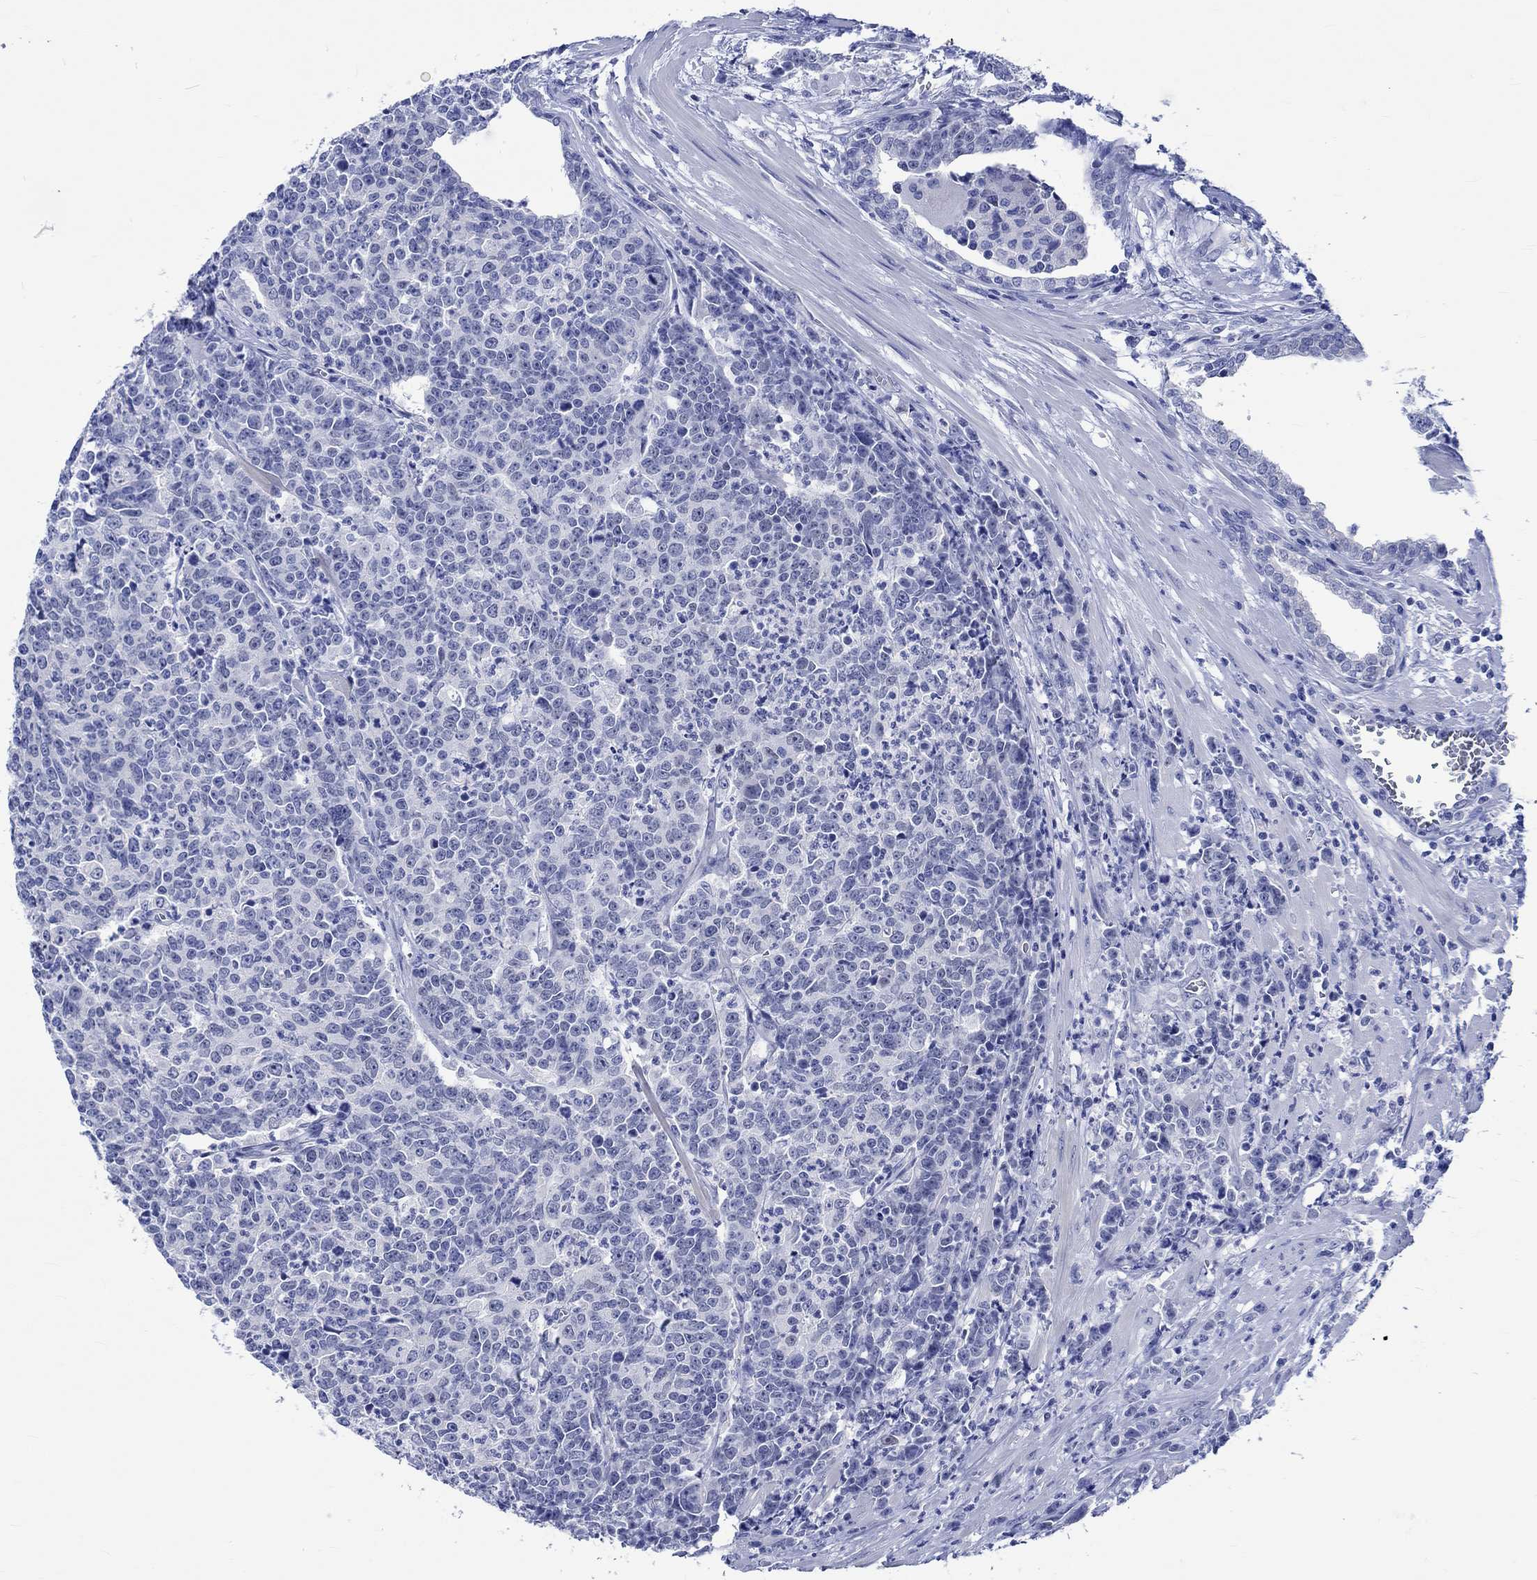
{"staining": {"intensity": "negative", "quantity": "none", "location": "none"}, "tissue": "prostate cancer", "cell_type": "Tumor cells", "image_type": "cancer", "snomed": [{"axis": "morphology", "description": "Adenocarcinoma, NOS"}, {"axis": "topography", "description": "Prostate"}], "caption": "Immunohistochemical staining of prostate adenocarcinoma reveals no significant positivity in tumor cells.", "gene": "KLHL33", "patient": {"sex": "male", "age": 67}}